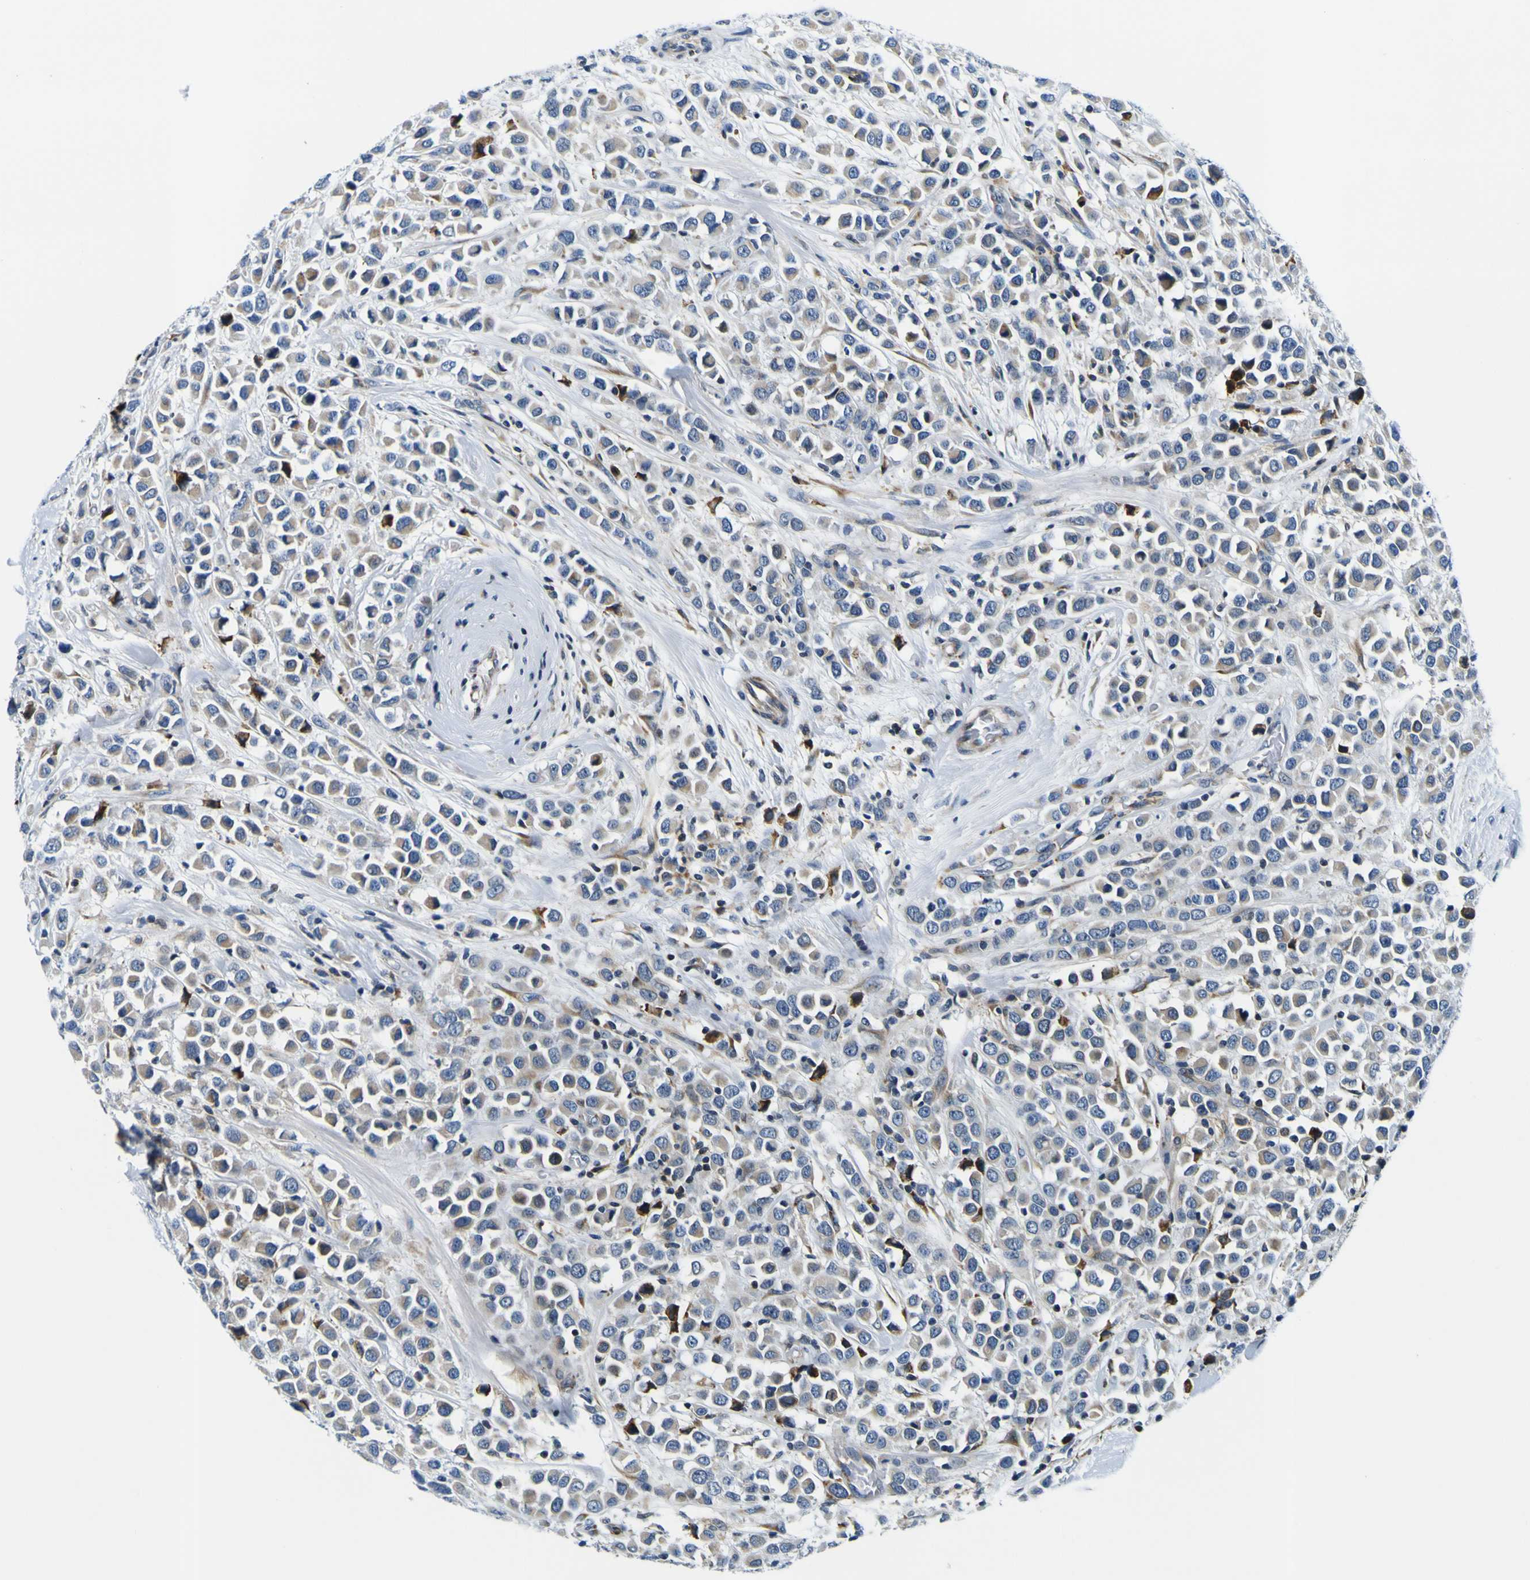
{"staining": {"intensity": "moderate", "quantity": "25%-75%", "location": "cytoplasmic/membranous"}, "tissue": "breast cancer", "cell_type": "Tumor cells", "image_type": "cancer", "snomed": [{"axis": "morphology", "description": "Duct carcinoma"}, {"axis": "topography", "description": "Breast"}], "caption": "Human invasive ductal carcinoma (breast) stained with a protein marker demonstrates moderate staining in tumor cells.", "gene": "NLRP3", "patient": {"sex": "female", "age": 61}}